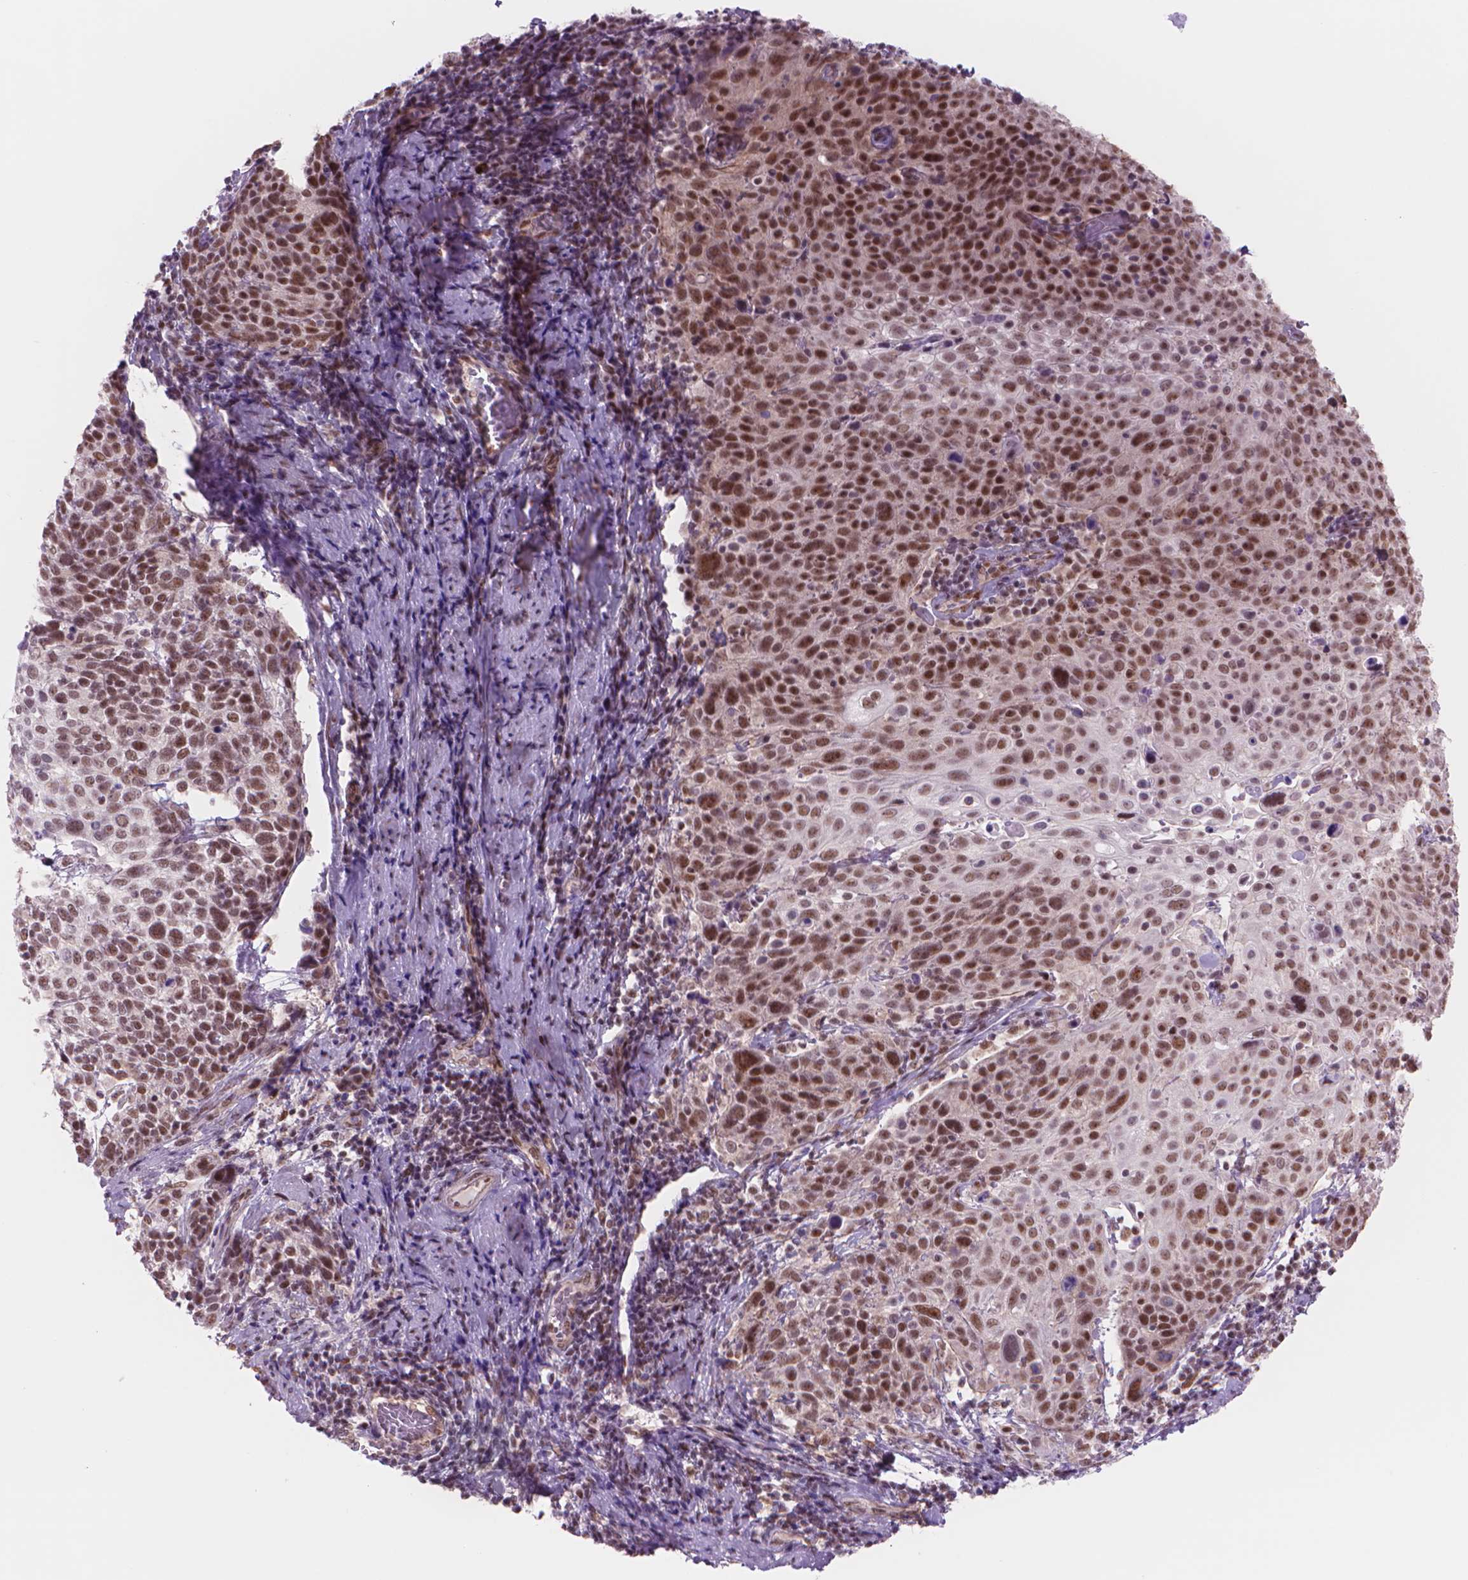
{"staining": {"intensity": "moderate", "quantity": ">75%", "location": "nuclear"}, "tissue": "cervical cancer", "cell_type": "Tumor cells", "image_type": "cancer", "snomed": [{"axis": "morphology", "description": "Squamous cell carcinoma, NOS"}, {"axis": "topography", "description": "Cervix"}], "caption": "Cervical cancer (squamous cell carcinoma) stained with a brown dye shows moderate nuclear positive staining in about >75% of tumor cells.", "gene": "POLR3D", "patient": {"sex": "female", "age": 61}}